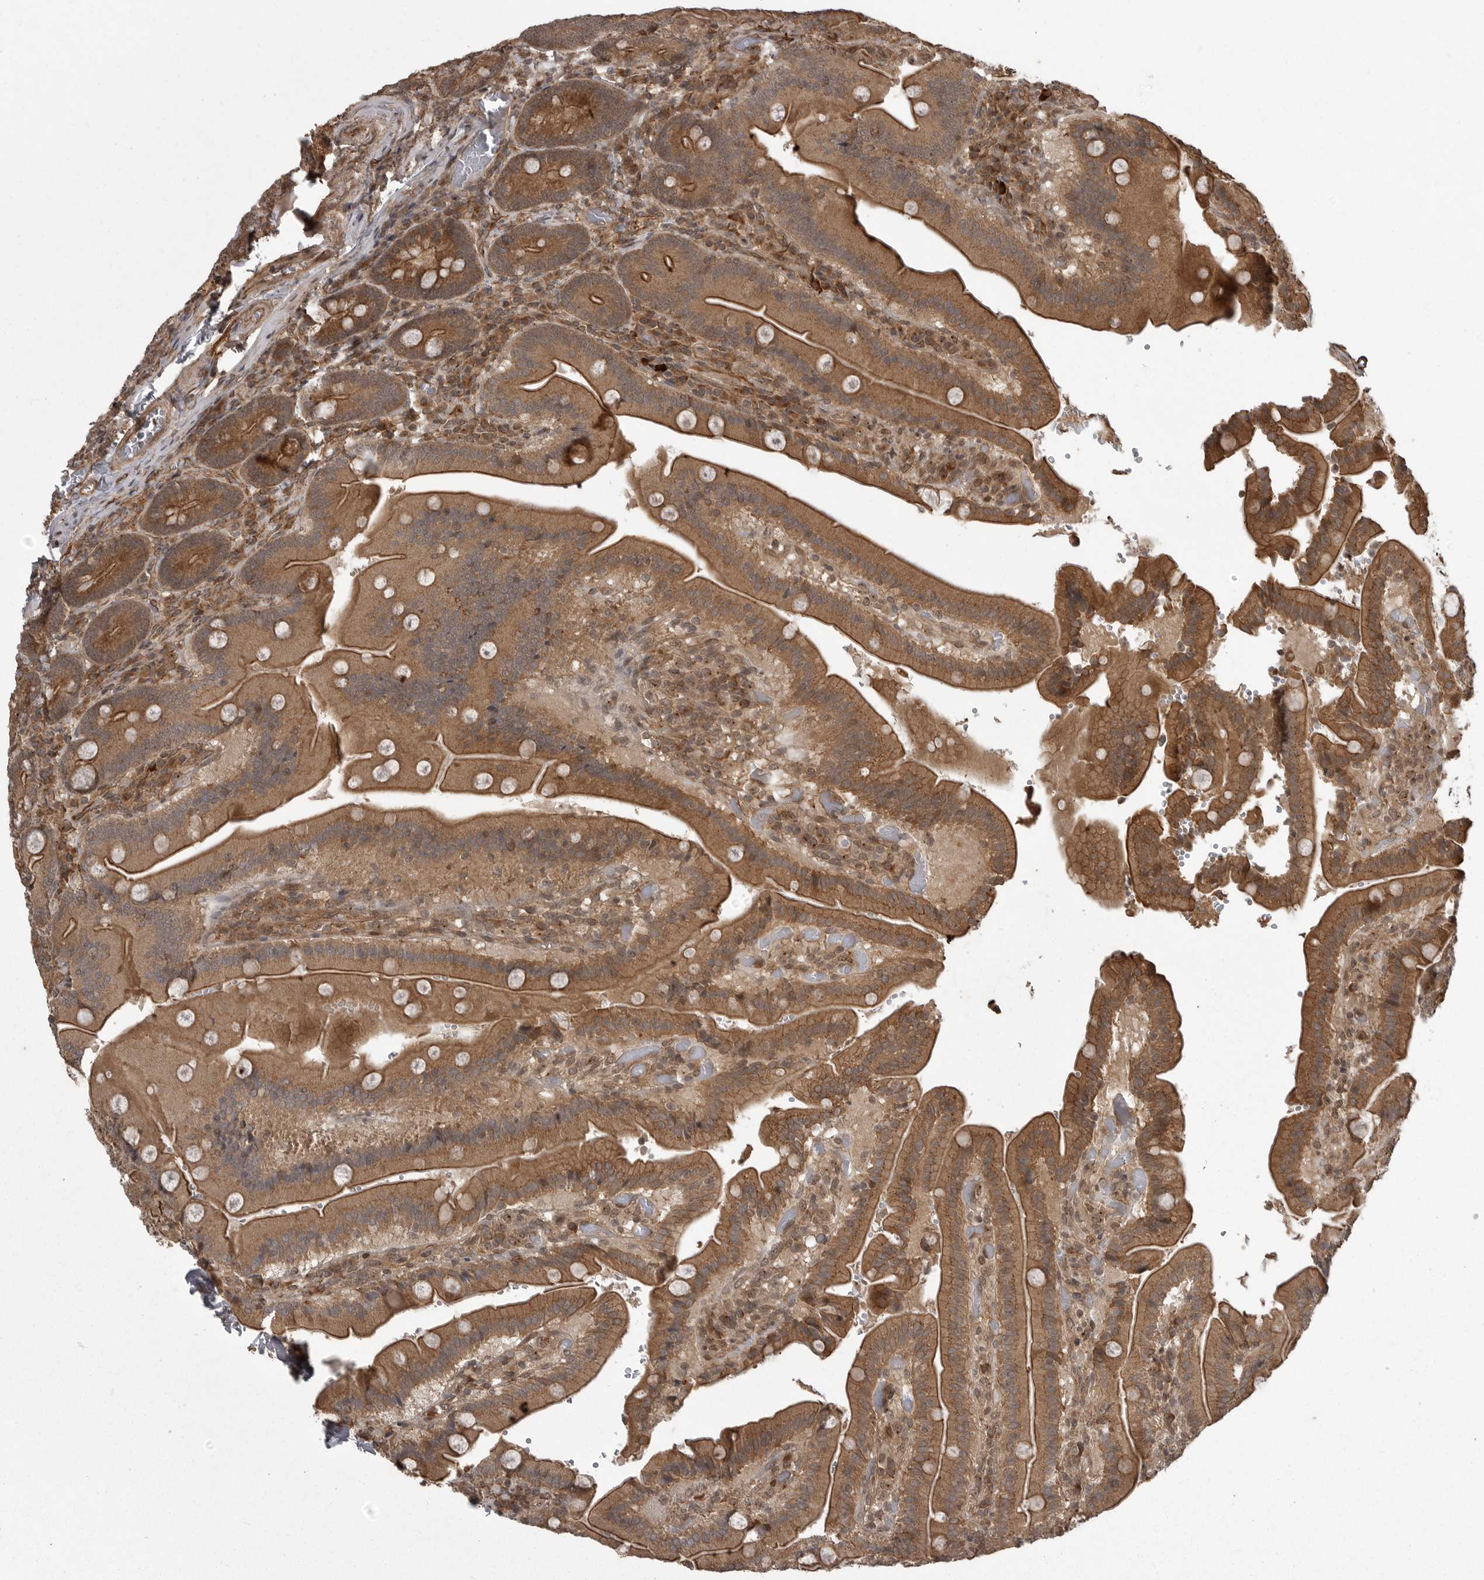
{"staining": {"intensity": "moderate", "quantity": ">75%", "location": "cytoplasmic/membranous"}, "tissue": "duodenum", "cell_type": "Glandular cells", "image_type": "normal", "snomed": [{"axis": "morphology", "description": "Normal tissue, NOS"}, {"axis": "topography", "description": "Duodenum"}], "caption": "IHC (DAB (3,3'-diaminobenzidine)) staining of benign duodenum demonstrates moderate cytoplasmic/membranous protein staining in about >75% of glandular cells.", "gene": "DNAJC8", "patient": {"sex": "female", "age": 62}}